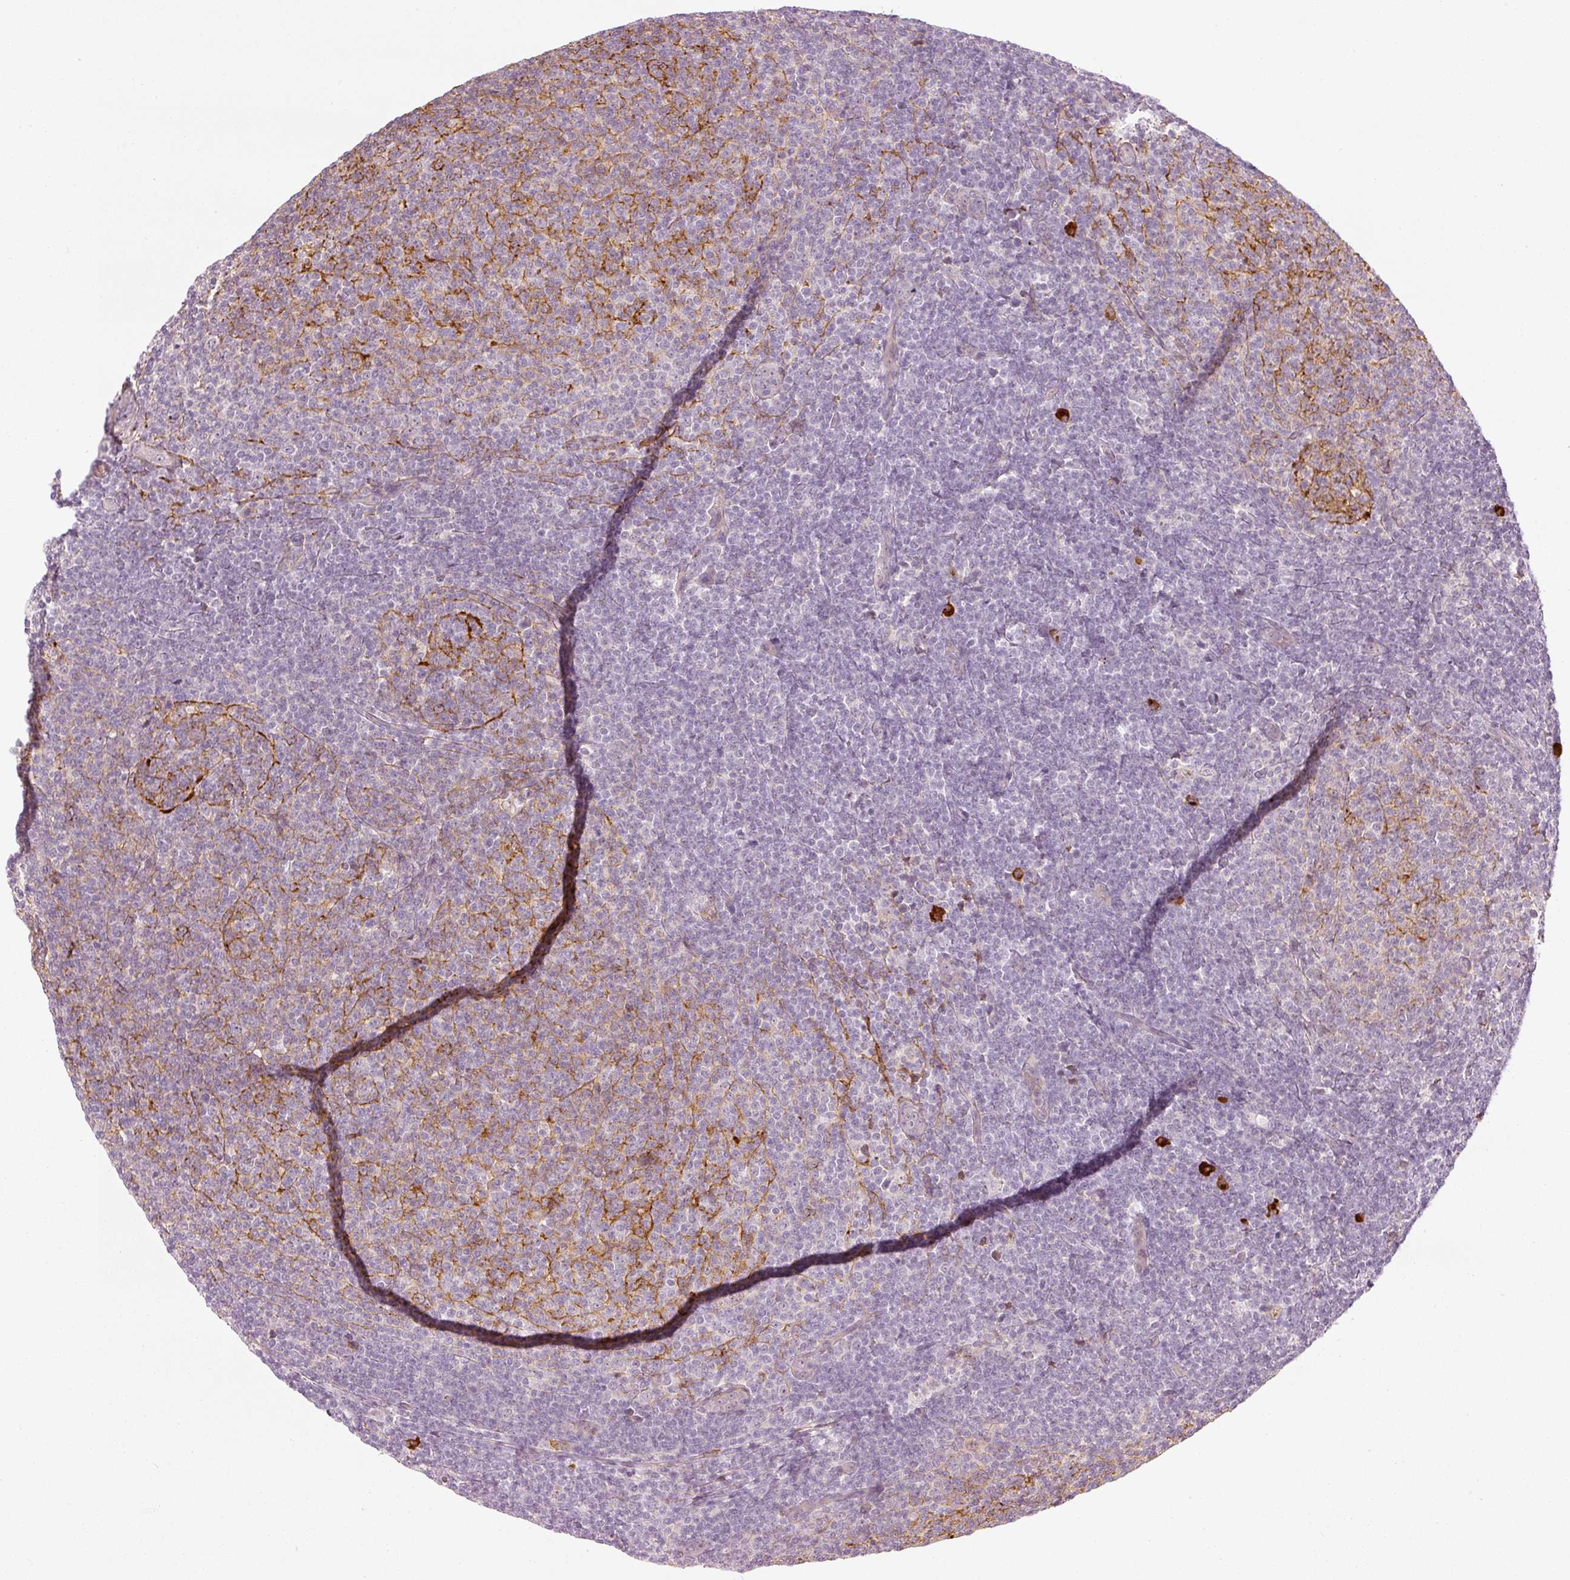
{"staining": {"intensity": "negative", "quantity": "none", "location": "none"}, "tissue": "lymphoma", "cell_type": "Tumor cells", "image_type": "cancer", "snomed": [{"axis": "morphology", "description": "Malignant lymphoma, non-Hodgkin's type, Low grade"}, {"axis": "topography", "description": "Lymph node"}], "caption": "An image of human lymphoma is negative for staining in tumor cells.", "gene": "VCAM1", "patient": {"sex": "male", "age": 66}}